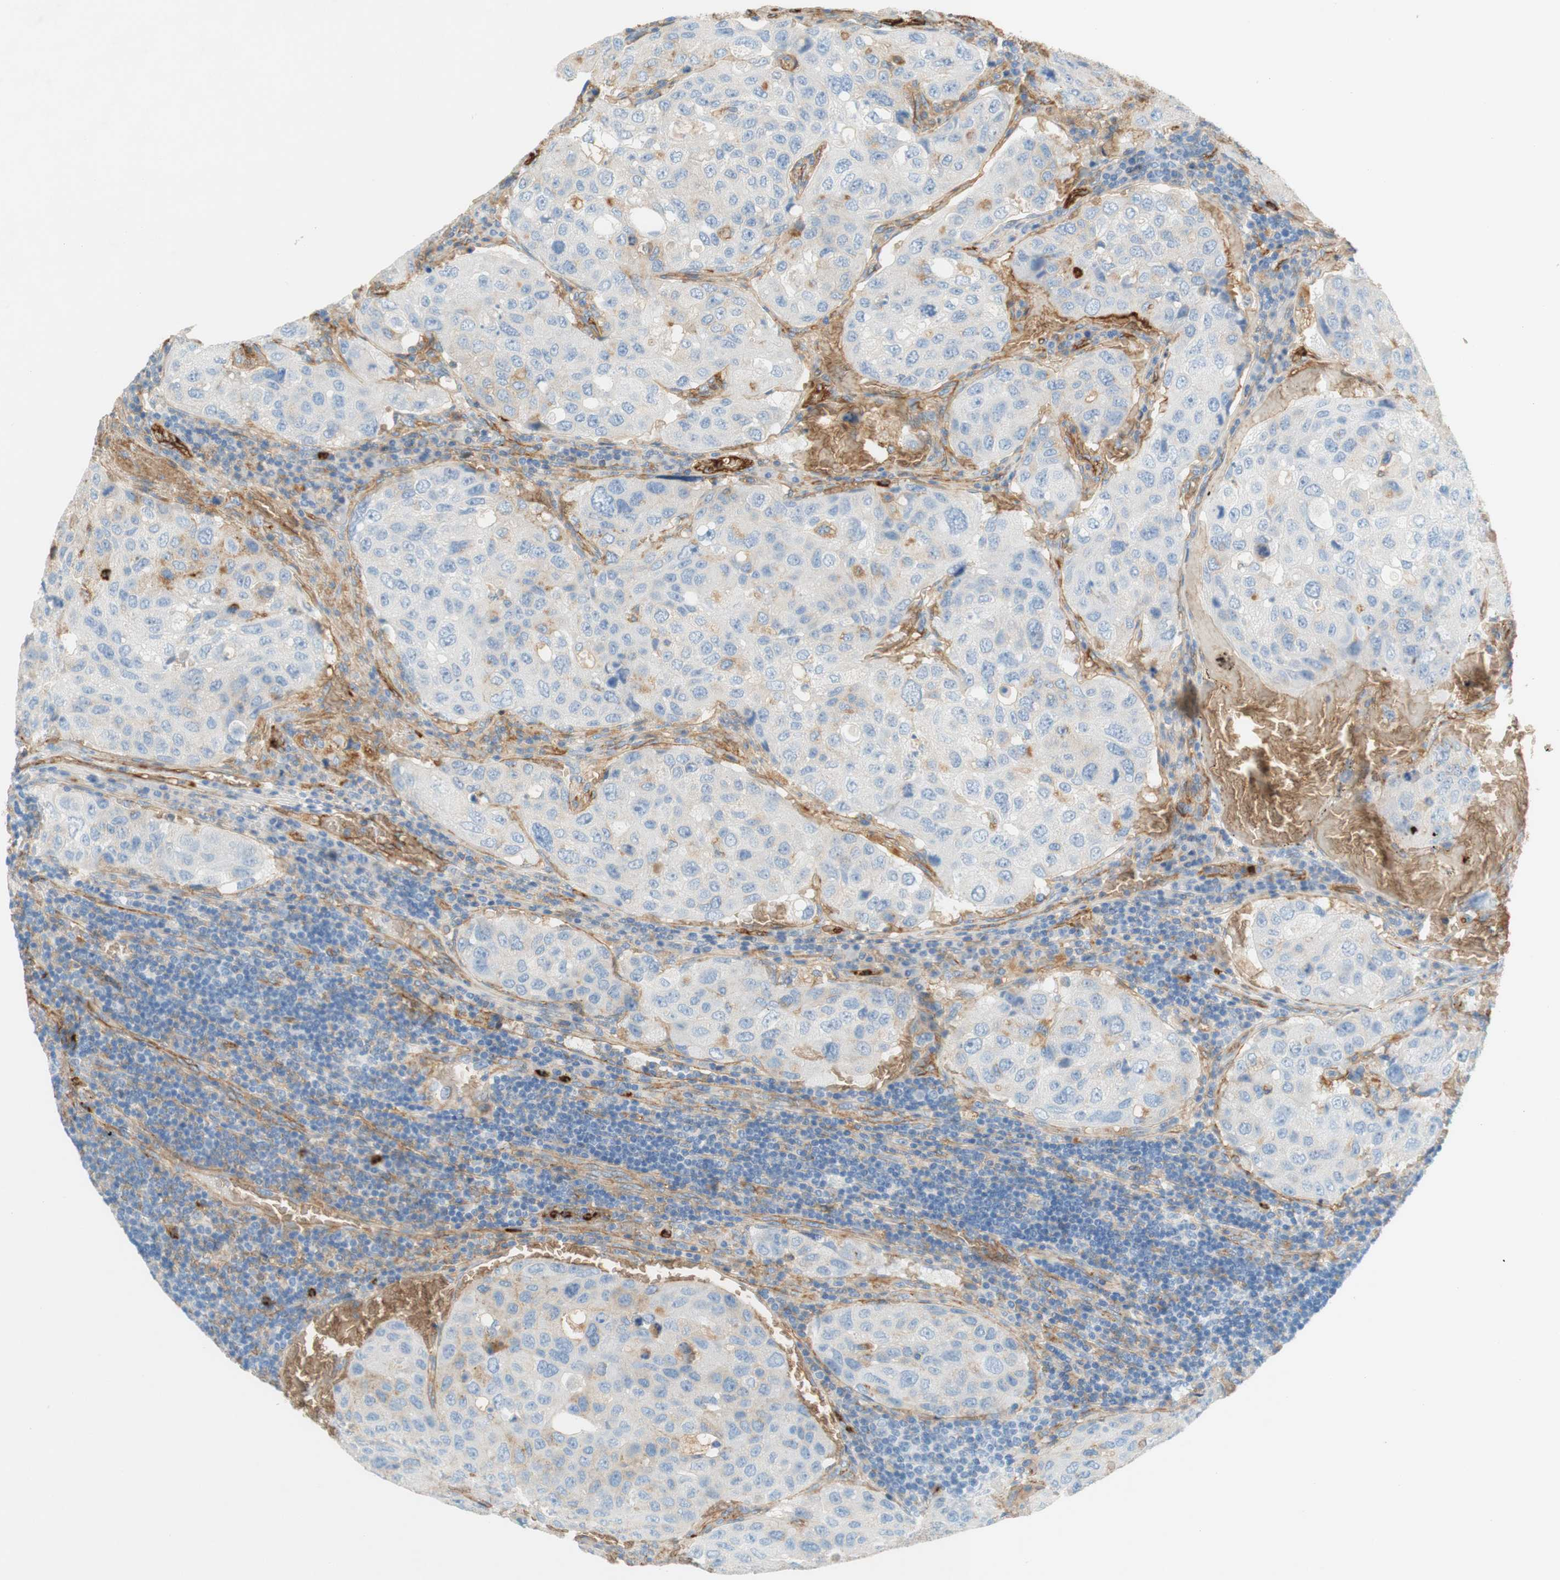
{"staining": {"intensity": "weak", "quantity": "<25%", "location": "cytoplasmic/membranous"}, "tissue": "urothelial cancer", "cell_type": "Tumor cells", "image_type": "cancer", "snomed": [{"axis": "morphology", "description": "Urothelial carcinoma, High grade"}, {"axis": "topography", "description": "Lymph node"}, {"axis": "topography", "description": "Urinary bladder"}], "caption": "Immunohistochemistry photomicrograph of urothelial carcinoma (high-grade) stained for a protein (brown), which reveals no positivity in tumor cells. (Brightfield microscopy of DAB (3,3'-diaminobenzidine) immunohistochemistry (IHC) at high magnification).", "gene": "STOM", "patient": {"sex": "male", "age": 51}}